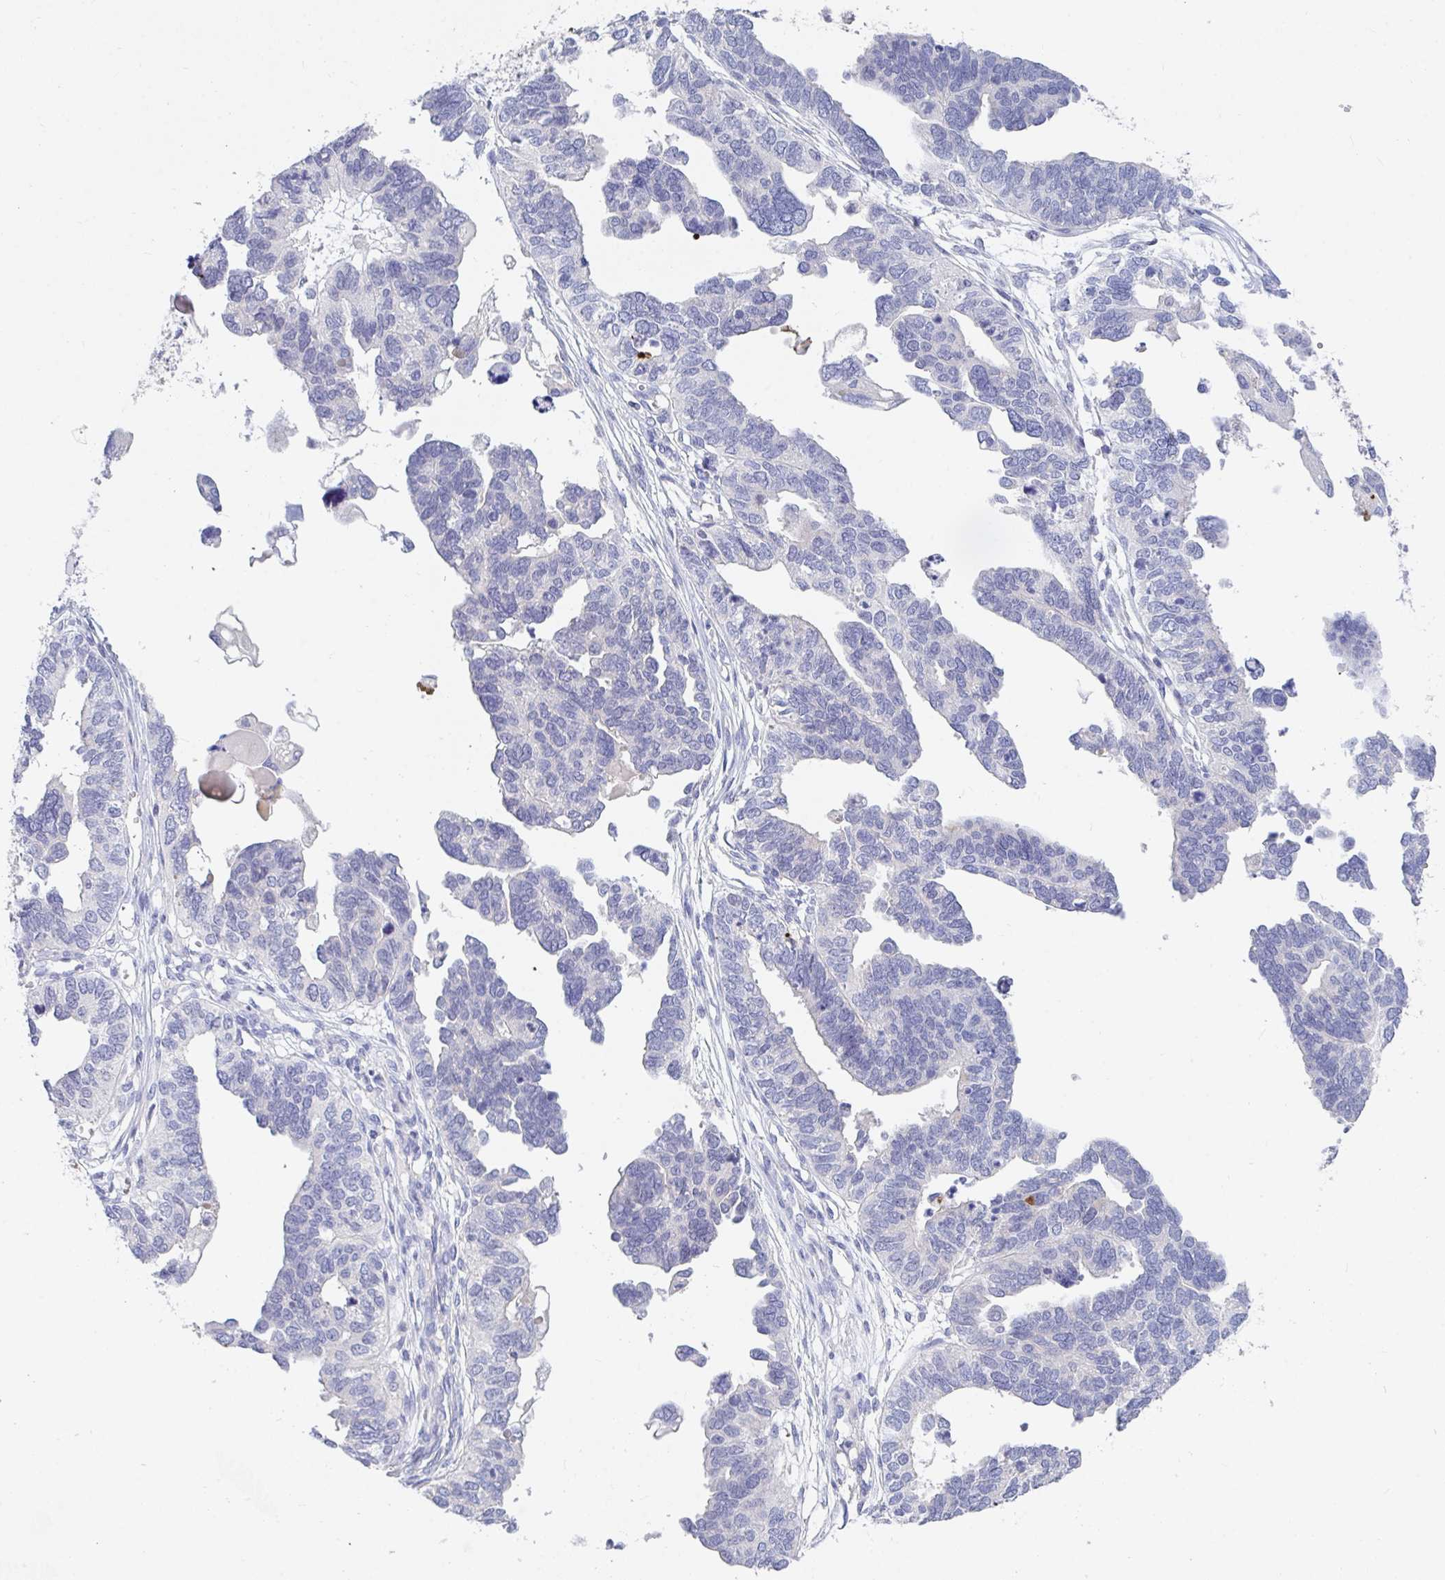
{"staining": {"intensity": "negative", "quantity": "none", "location": "none"}, "tissue": "ovarian cancer", "cell_type": "Tumor cells", "image_type": "cancer", "snomed": [{"axis": "morphology", "description": "Cystadenocarcinoma, serous, NOS"}, {"axis": "topography", "description": "Ovary"}], "caption": "IHC histopathology image of ovarian cancer (serous cystadenocarcinoma) stained for a protein (brown), which displays no staining in tumor cells. The staining was performed using DAB to visualize the protein expression in brown, while the nuclei were stained in blue with hematoxylin (Magnification: 20x).", "gene": "ZNF561", "patient": {"sex": "female", "age": 51}}